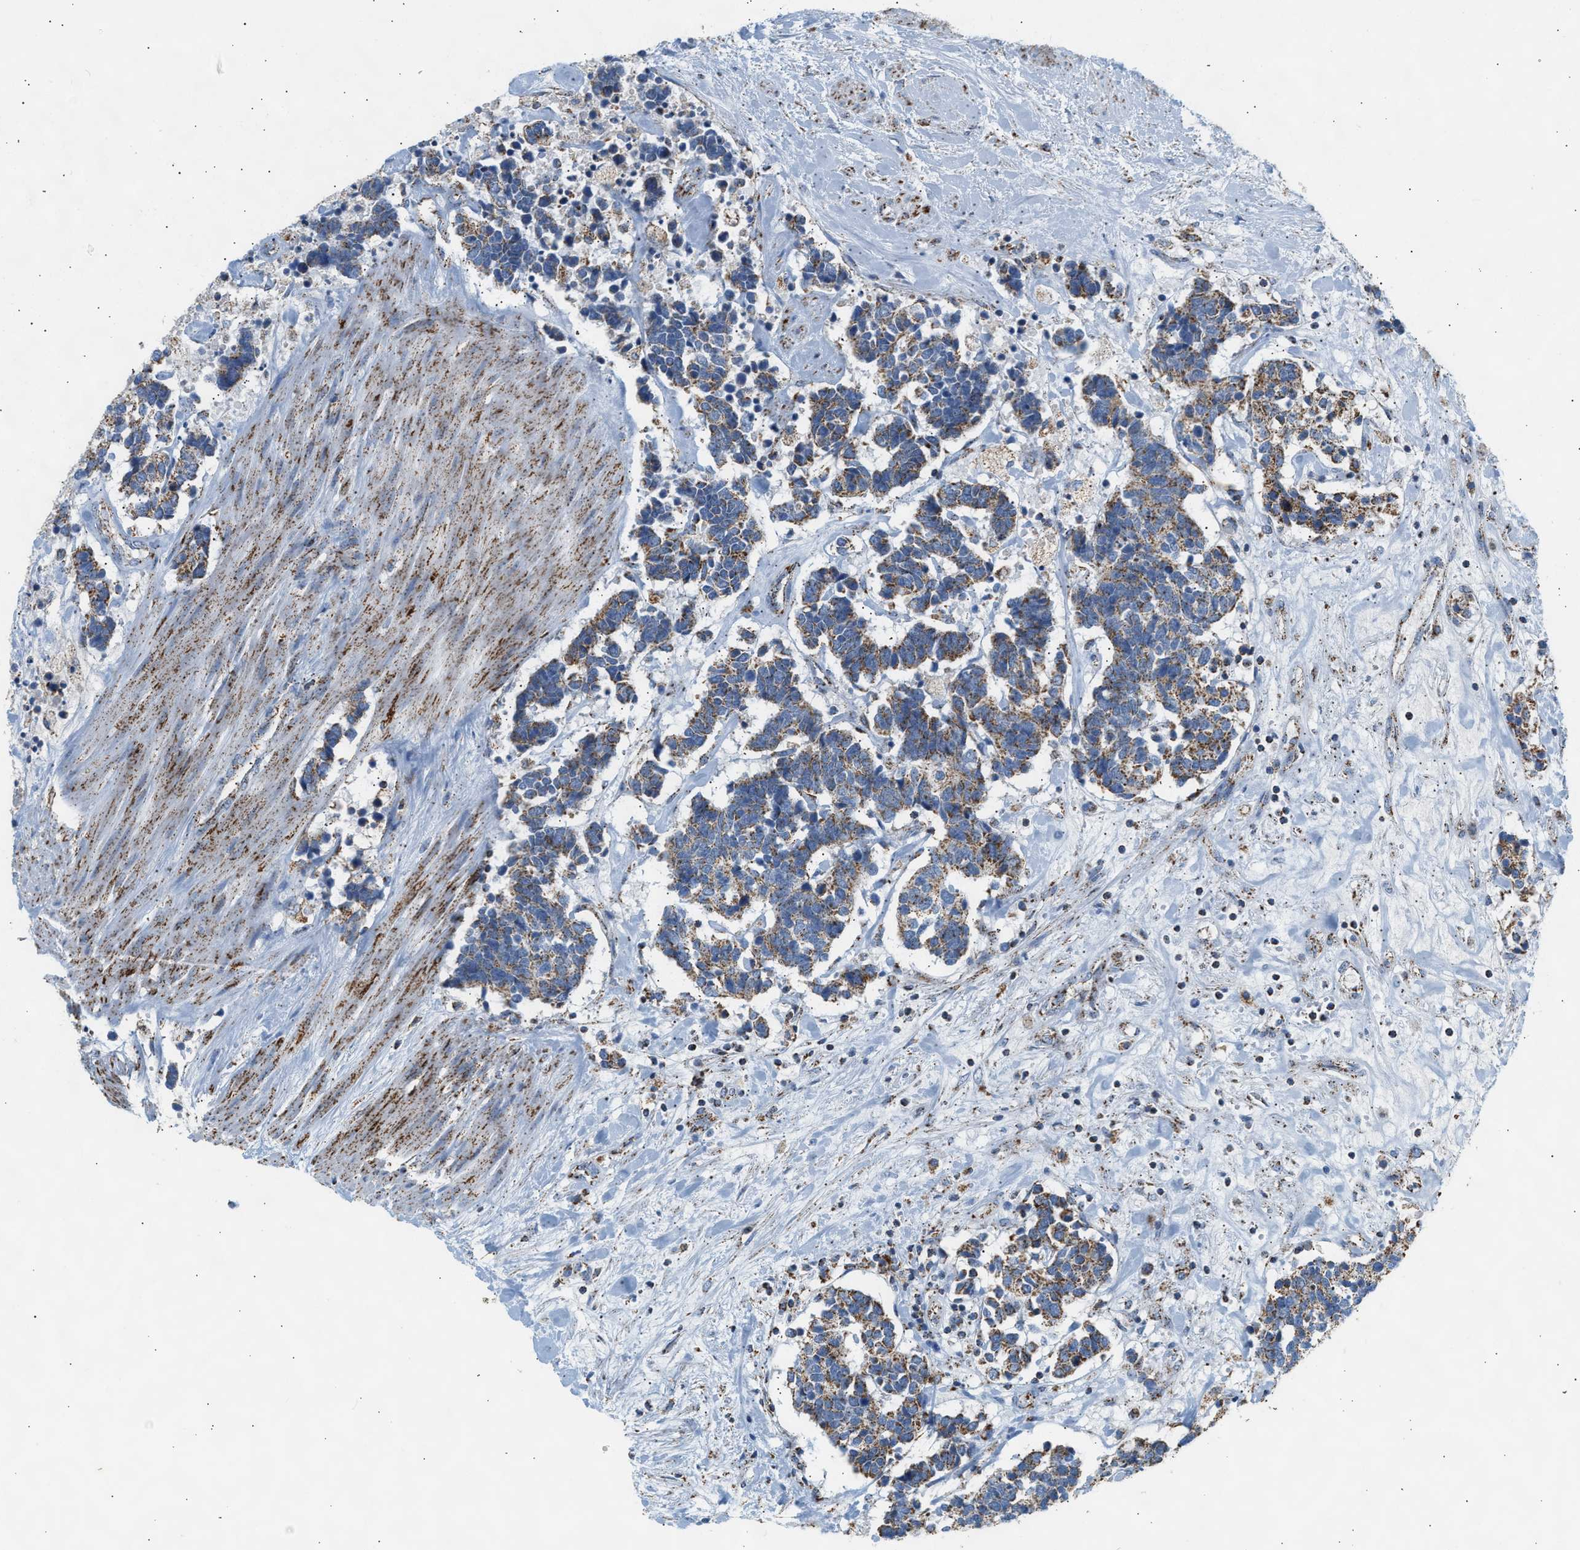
{"staining": {"intensity": "moderate", "quantity": ">75%", "location": "cytoplasmic/membranous"}, "tissue": "carcinoid", "cell_type": "Tumor cells", "image_type": "cancer", "snomed": [{"axis": "morphology", "description": "Carcinoma, NOS"}, {"axis": "morphology", "description": "Carcinoid, malignant, NOS"}, {"axis": "topography", "description": "Urinary bladder"}], "caption": "About >75% of tumor cells in human carcinoid (malignant) show moderate cytoplasmic/membranous protein positivity as visualized by brown immunohistochemical staining.", "gene": "OGDH", "patient": {"sex": "male", "age": 57}}